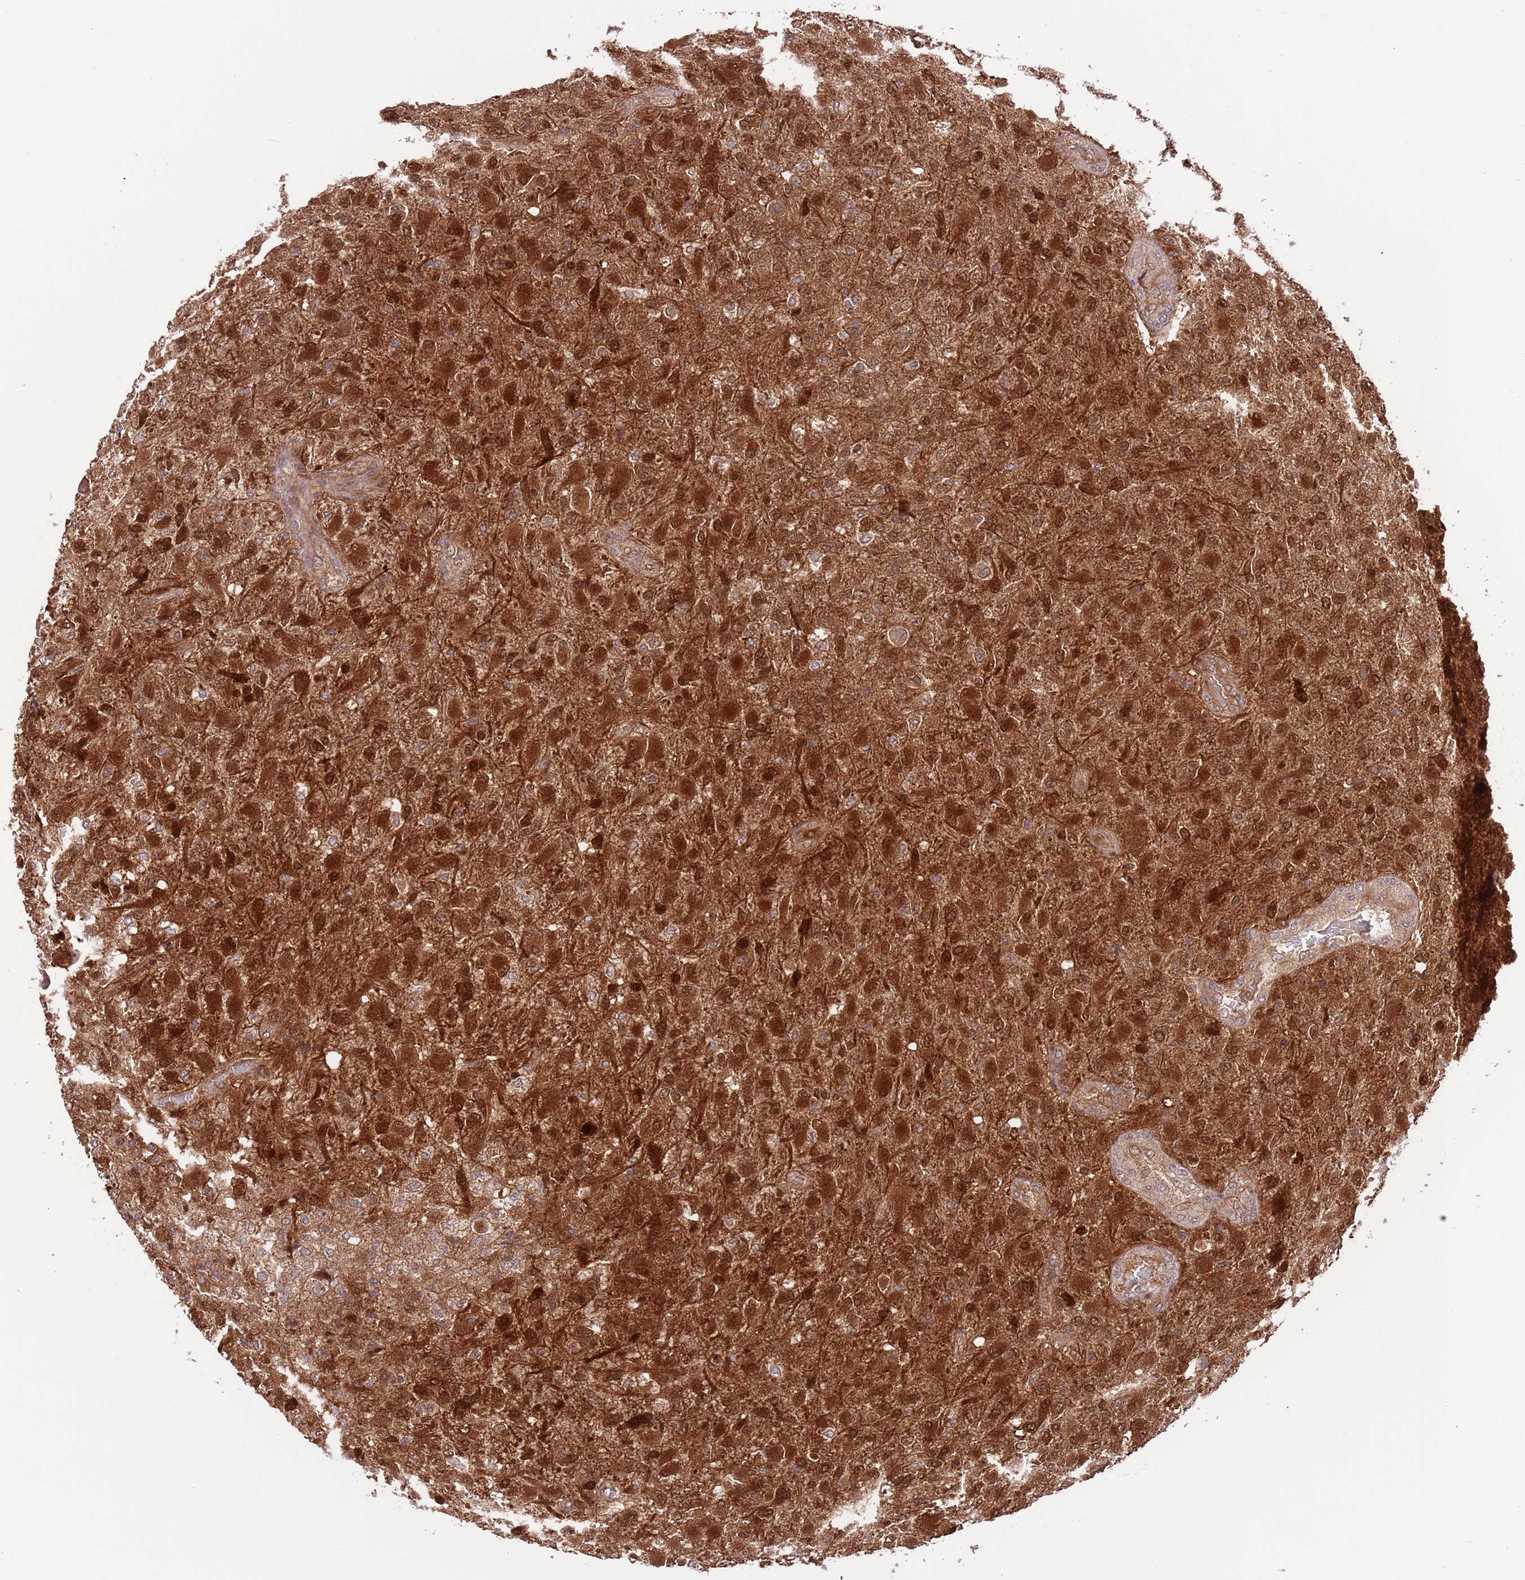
{"staining": {"intensity": "strong", "quantity": ">75%", "location": "cytoplasmic/membranous,nuclear"}, "tissue": "glioma", "cell_type": "Tumor cells", "image_type": "cancer", "snomed": [{"axis": "morphology", "description": "Glioma, malignant, Low grade"}, {"axis": "topography", "description": "Brain"}], "caption": "Human glioma stained with a brown dye shows strong cytoplasmic/membranous and nuclear positive expression in approximately >75% of tumor cells.", "gene": "HDHD2", "patient": {"sex": "male", "age": 65}}